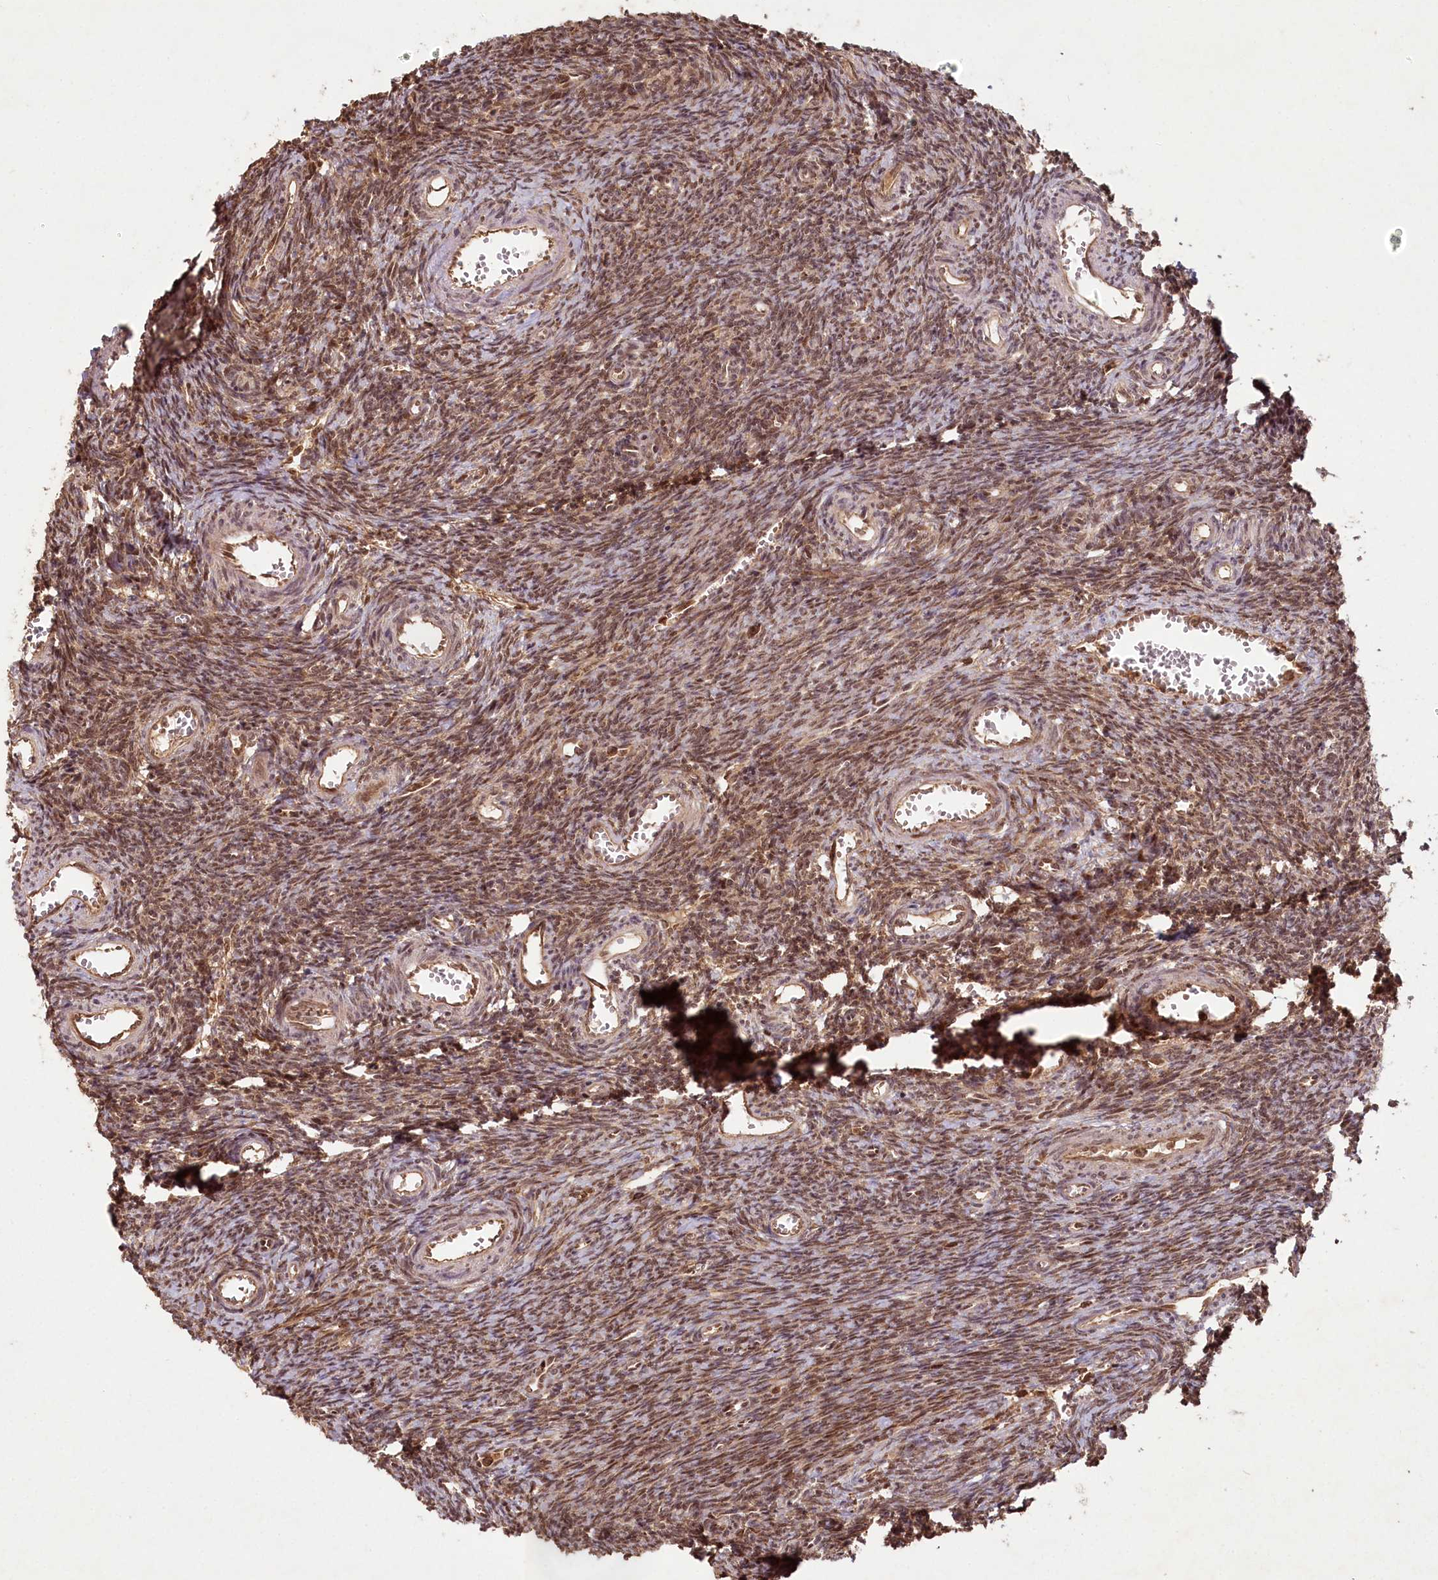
{"staining": {"intensity": "moderate", "quantity": "25%-75%", "location": "cytoplasmic/membranous"}, "tissue": "ovary", "cell_type": "Ovarian stroma cells", "image_type": "normal", "snomed": [{"axis": "morphology", "description": "Normal tissue, NOS"}, {"axis": "topography", "description": "Ovary"}], "caption": "Immunohistochemical staining of normal human ovary demonstrates 25%-75% levels of moderate cytoplasmic/membranous protein expression in about 25%-75% of ovarian stroma cells.", "gene": "MICU1", "patient": {"sex": "female", "age": 39}}